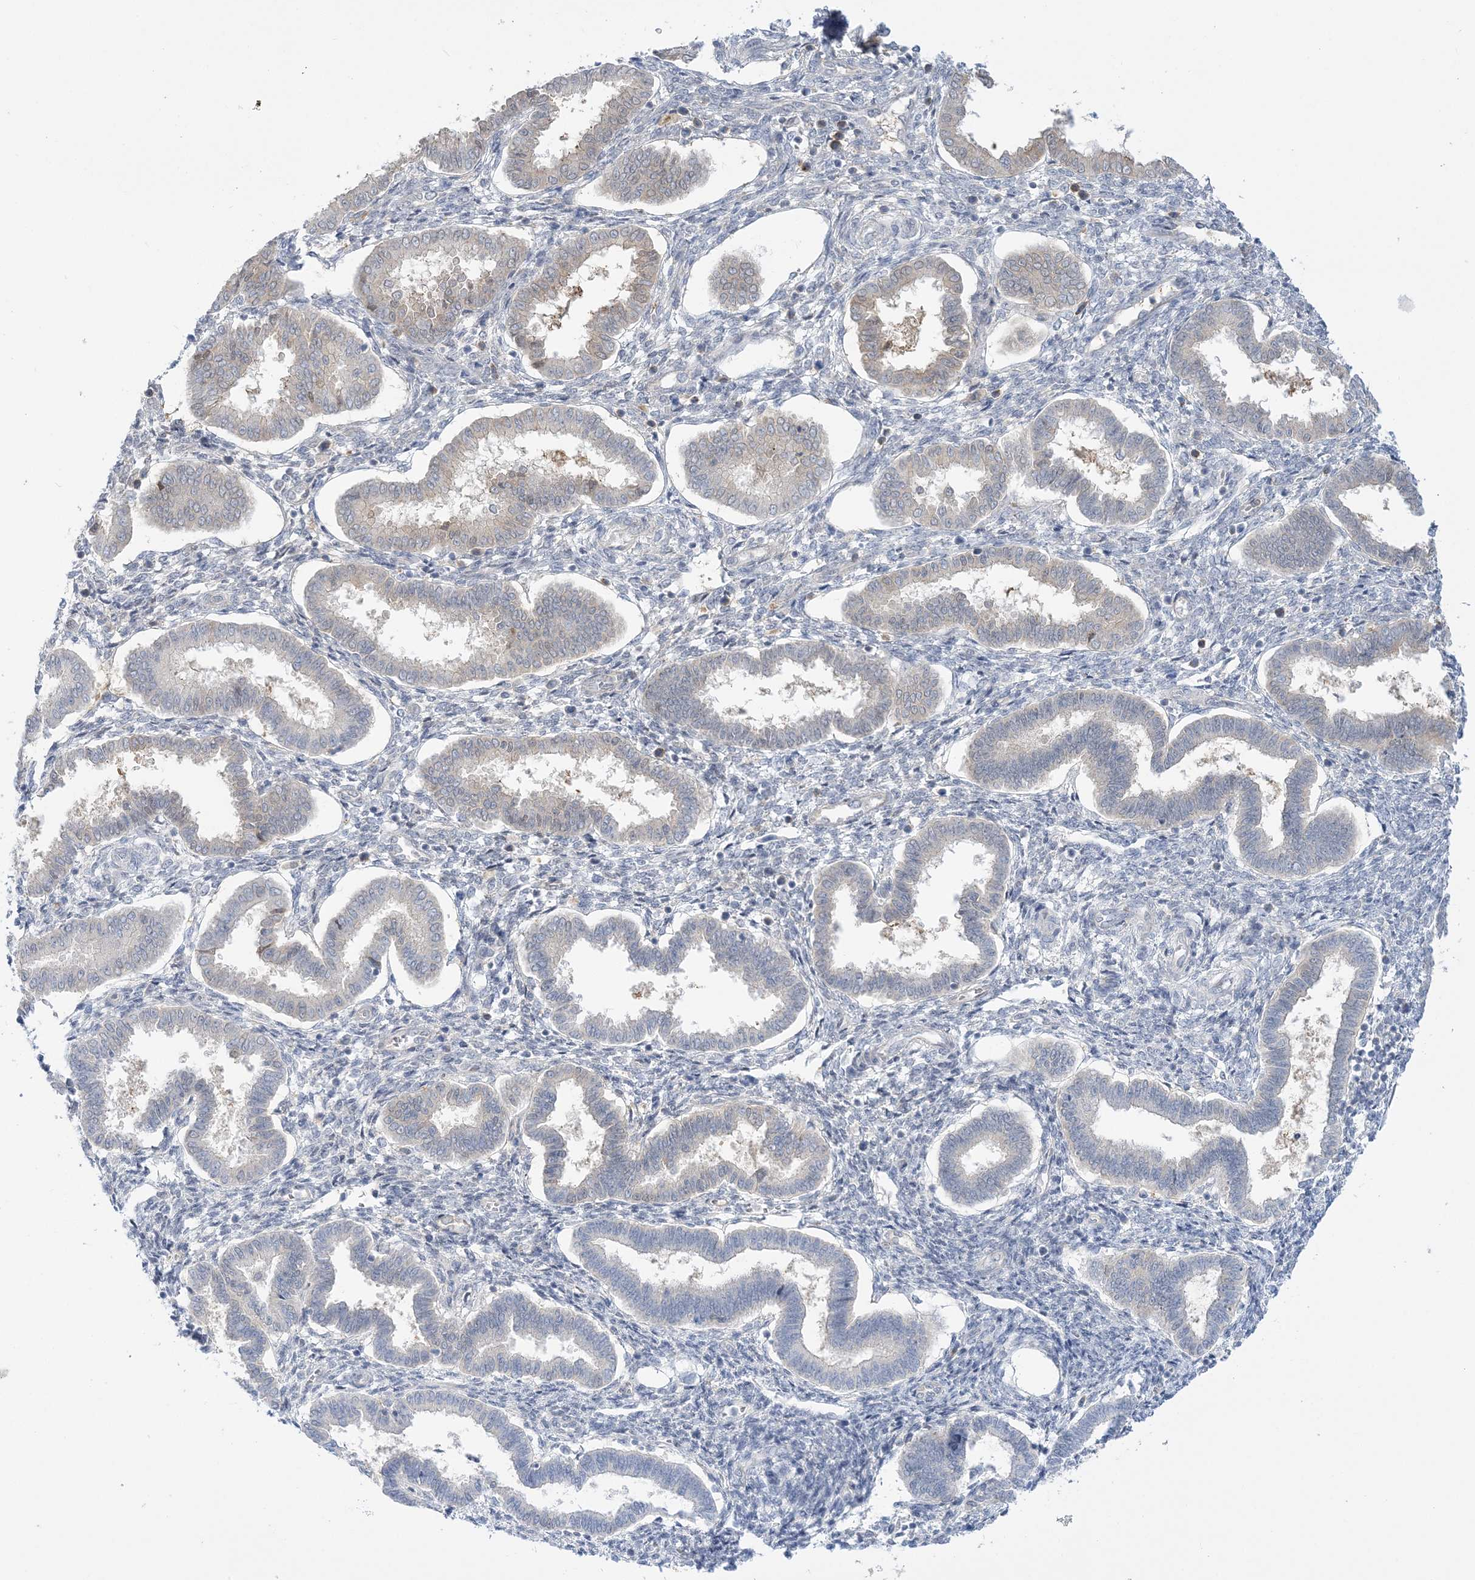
{"staining": {"intensity": "negative", "quantity": "none", "location": "none"}, "tissue": "endometrium", "cell_type": "Cells in endometrial stroma", "image_type": "normal", "snomed": [{"axis": "morphology", "description": "Normal tissue, NOS"}, {"axis": "topography", "description": "Endometrium"}], "caption": "Micrograph shows no significant protein positivity in cells in endometrial stroma of benign endometrium.", "gene": "THADA", "patient": {"sex": "female", "age": 24}}